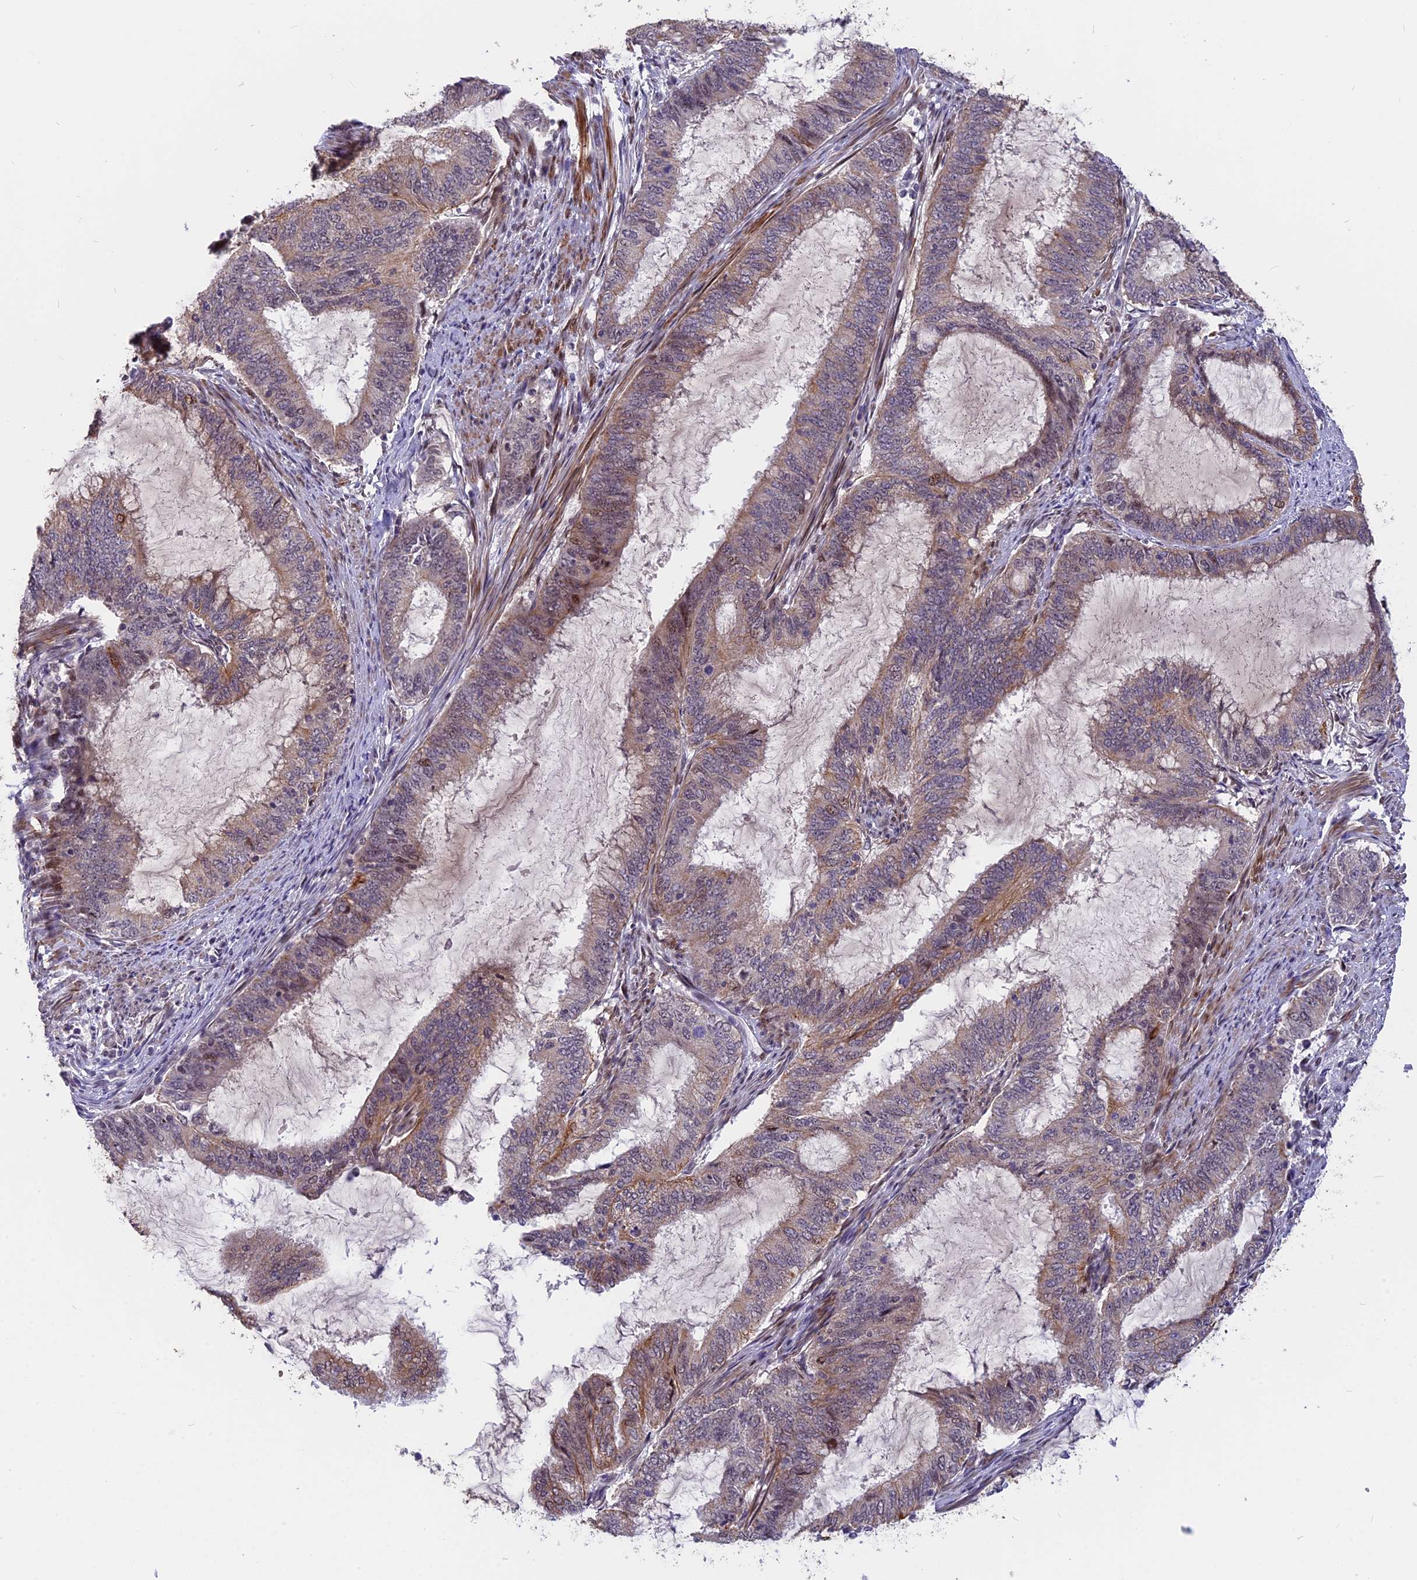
{"staining": {"intensity": "weak", "quantity": "25%-75%", "location": "cytoplasmic/membranous"}, "tissue": "endometrial cancer", "cell_type": "Tumor cells", "image_type": "cancer", "snomed": [{"axis": "morphology", "description": "Adenocarcinoma, NOS"}, {"axis": "topography", "description": "Endometrium"}], "caption": "About 25%-75% of tumor cells in adenocarcinoma (endometrial) exhibit weak cytoplasmic/membranous protein staining as visualized by brown immunohistochemical staining.", "gene": "ANKRD34B", "patient": {"sex": "female", "age": 51}}